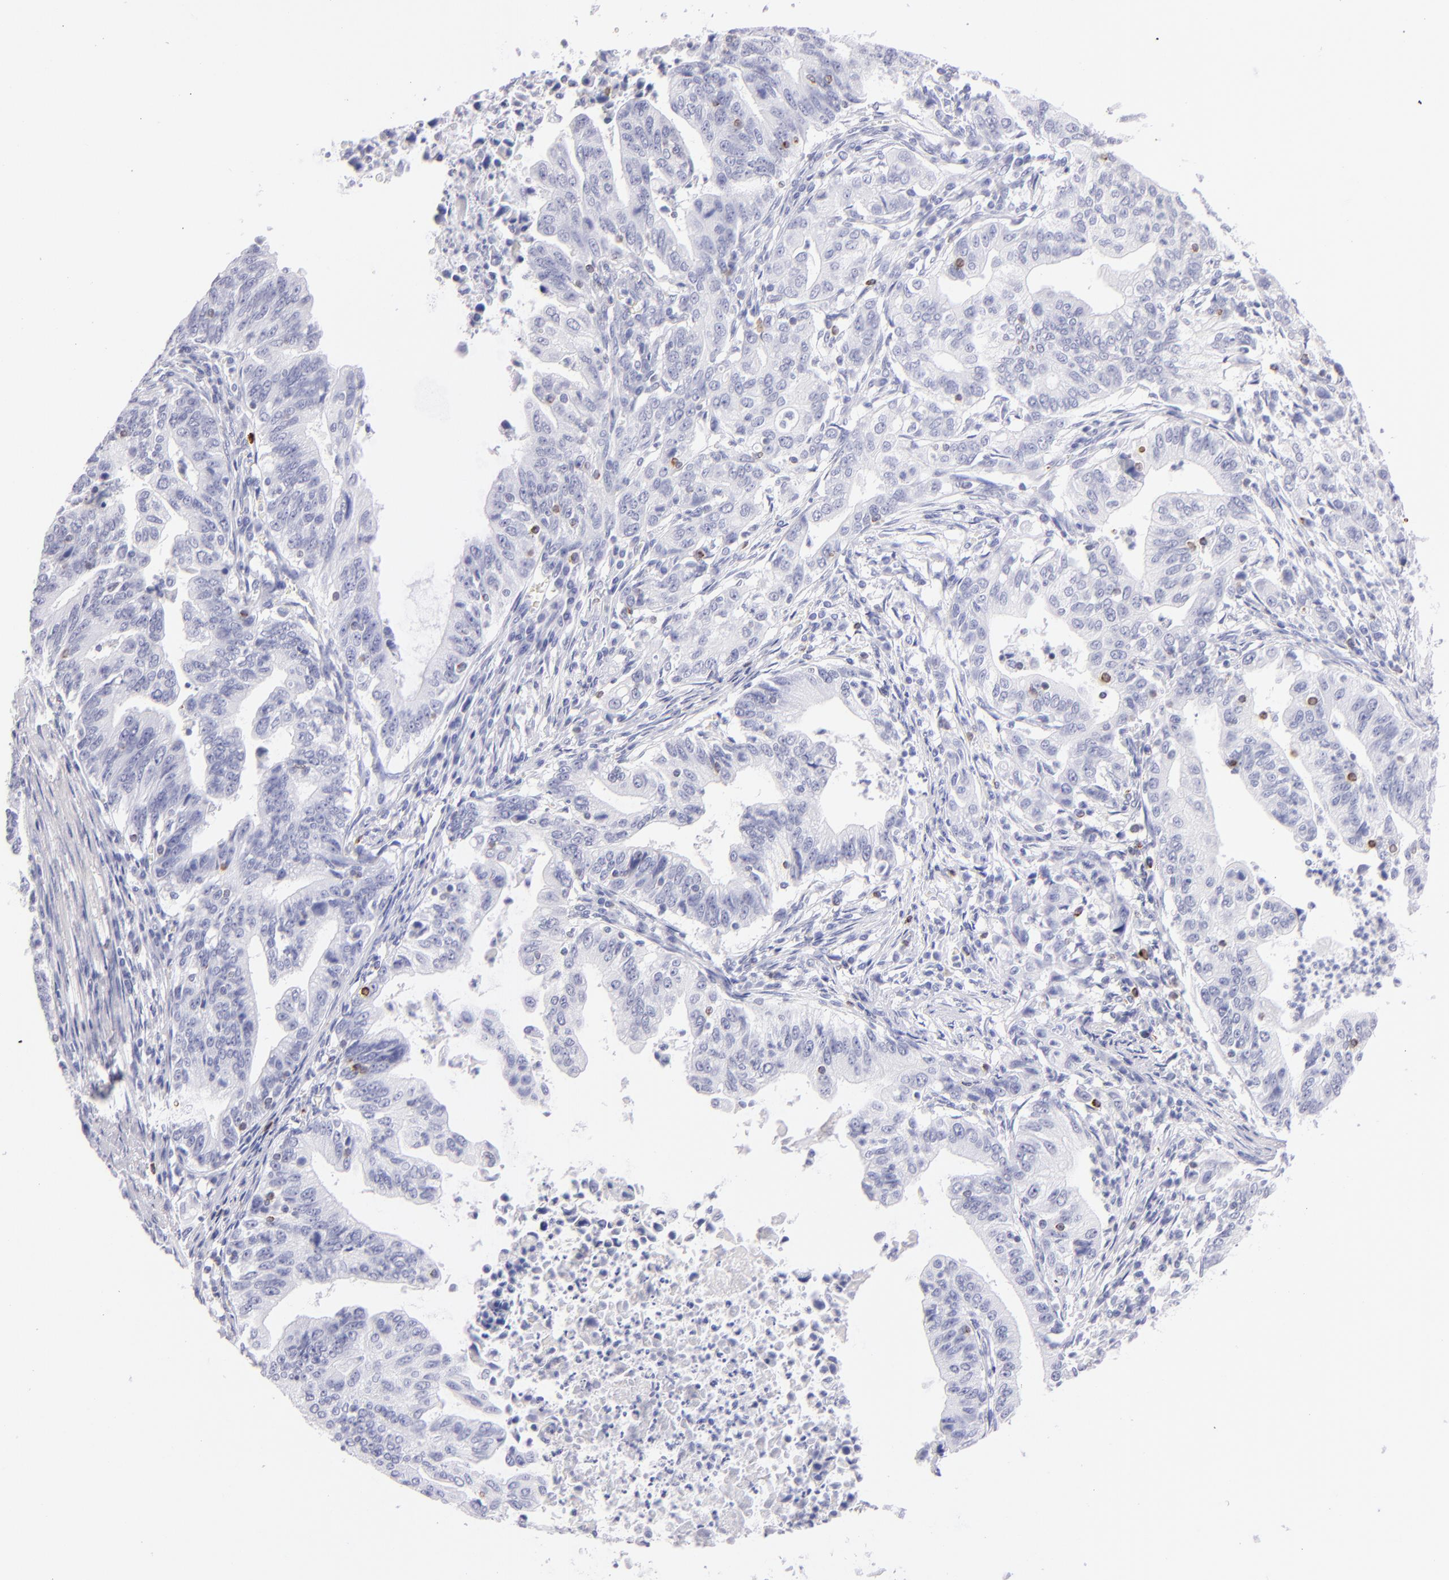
{"staining": {"intensity": "negative", "quantity": "none", "location": "none"}, "tissue": "stomach cancer", "cell_type": "Tumor cells", "image_type": "cancer", "snomed": [{"axis": "morphology", "description": "Adenocarcinoma, NOS"}, {"axis": "topography", "description": "Stomach, upper"}], "caption": "Immunohistochemistry (IHC) of human stomach cancer (adenocarcinoma) demonstrates no staining in tumor cells.", "gene": "PRF1", "patient": {"sex": "female", "age": 50}}